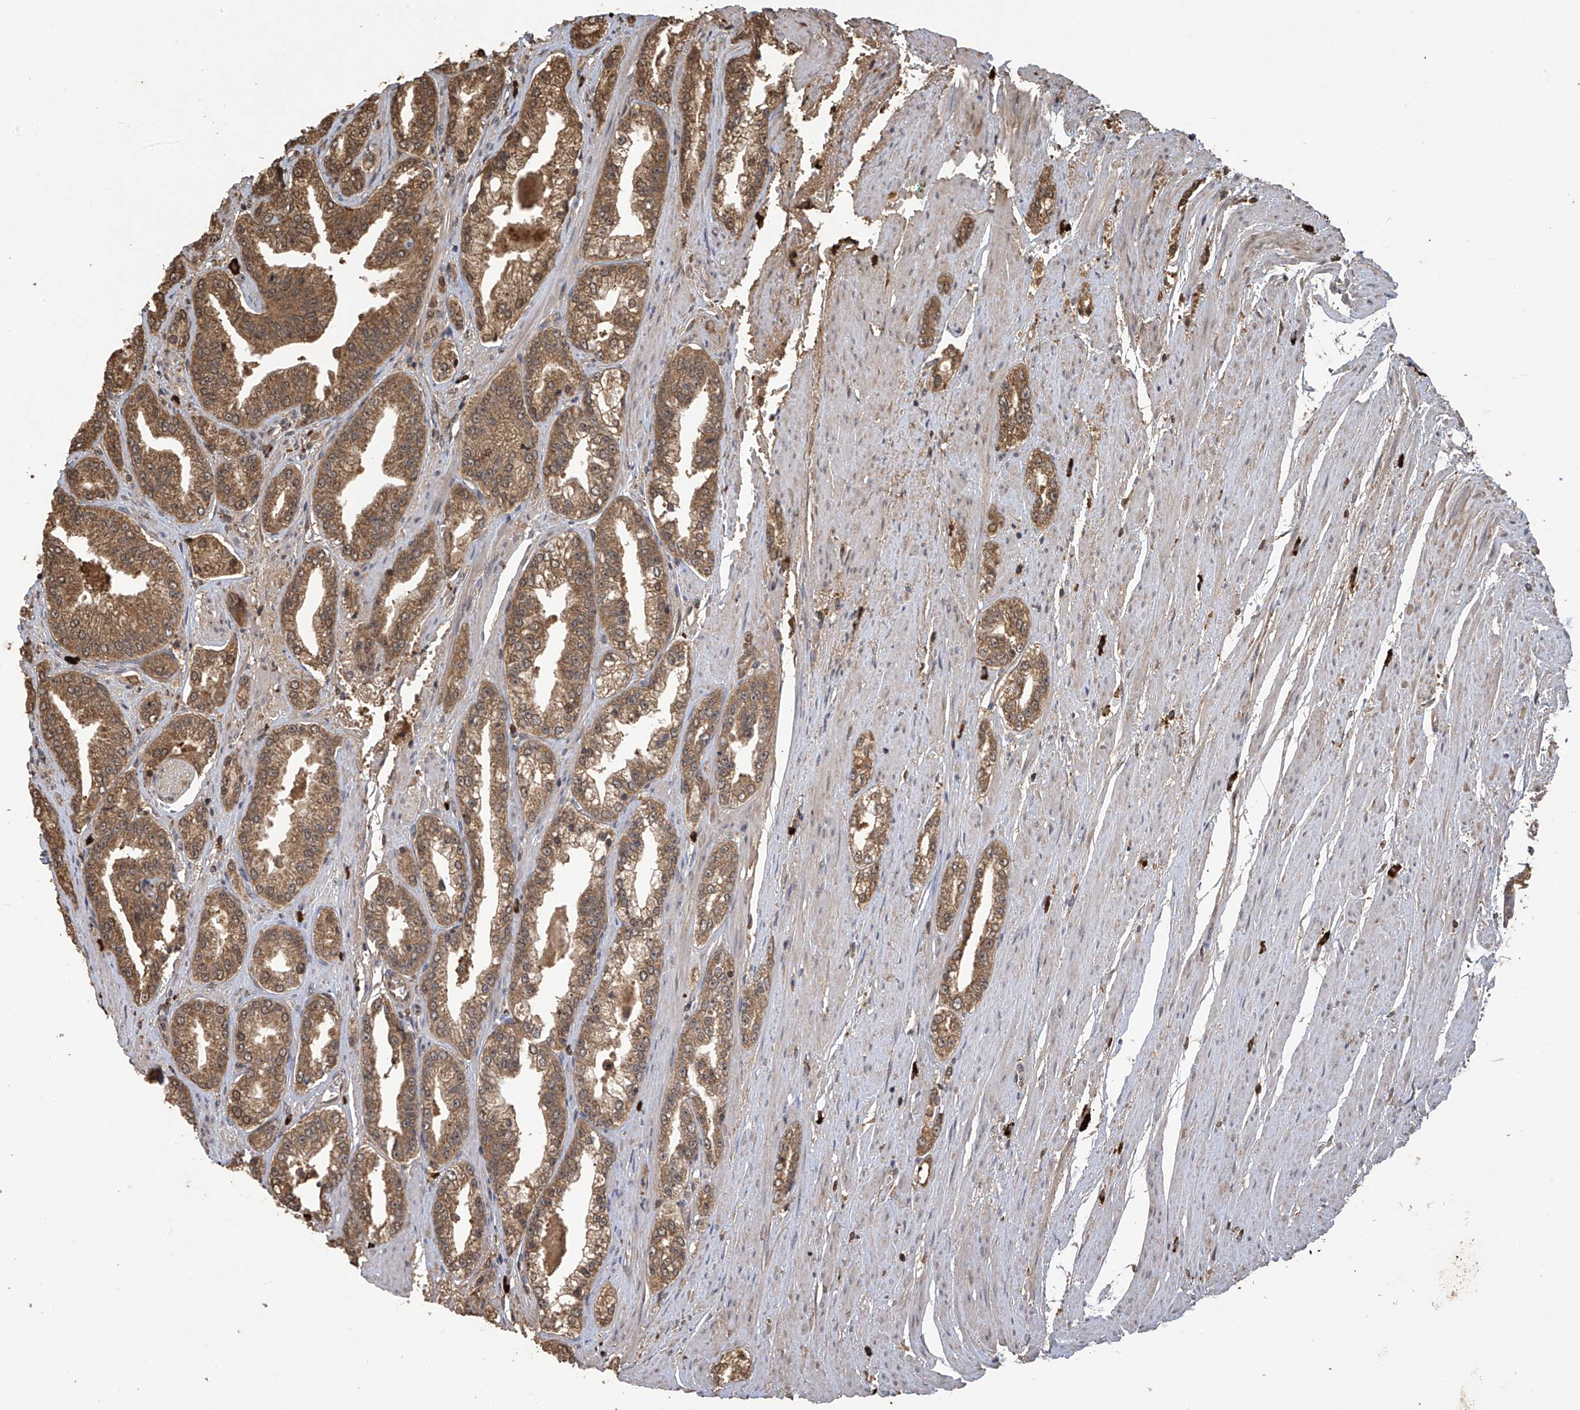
{"staining": {"intensity": "moderate", "quantity": ">75%", "location": "cytoplasmic/membranous"}, "tissue": "prostate cancer", "cell_type": "Tumor cells", "image_type": "cancer", "snomed": [{"axis": "morphology", "description": "Adenocarcinoma, High grade"}, {"axis": "topography", "description": "Prostate"}], "caption": "Immunohistochemical staining of prostate adenocarcinoma (high-grade) shows moderate cytoplasmic/membranous protein expression in about >75% of tumor cells. (Brightfield microscopy of DAB IHC at high magnification).", "gene": "PNPT1", "patient": {"sex": "male", "age": 71}}